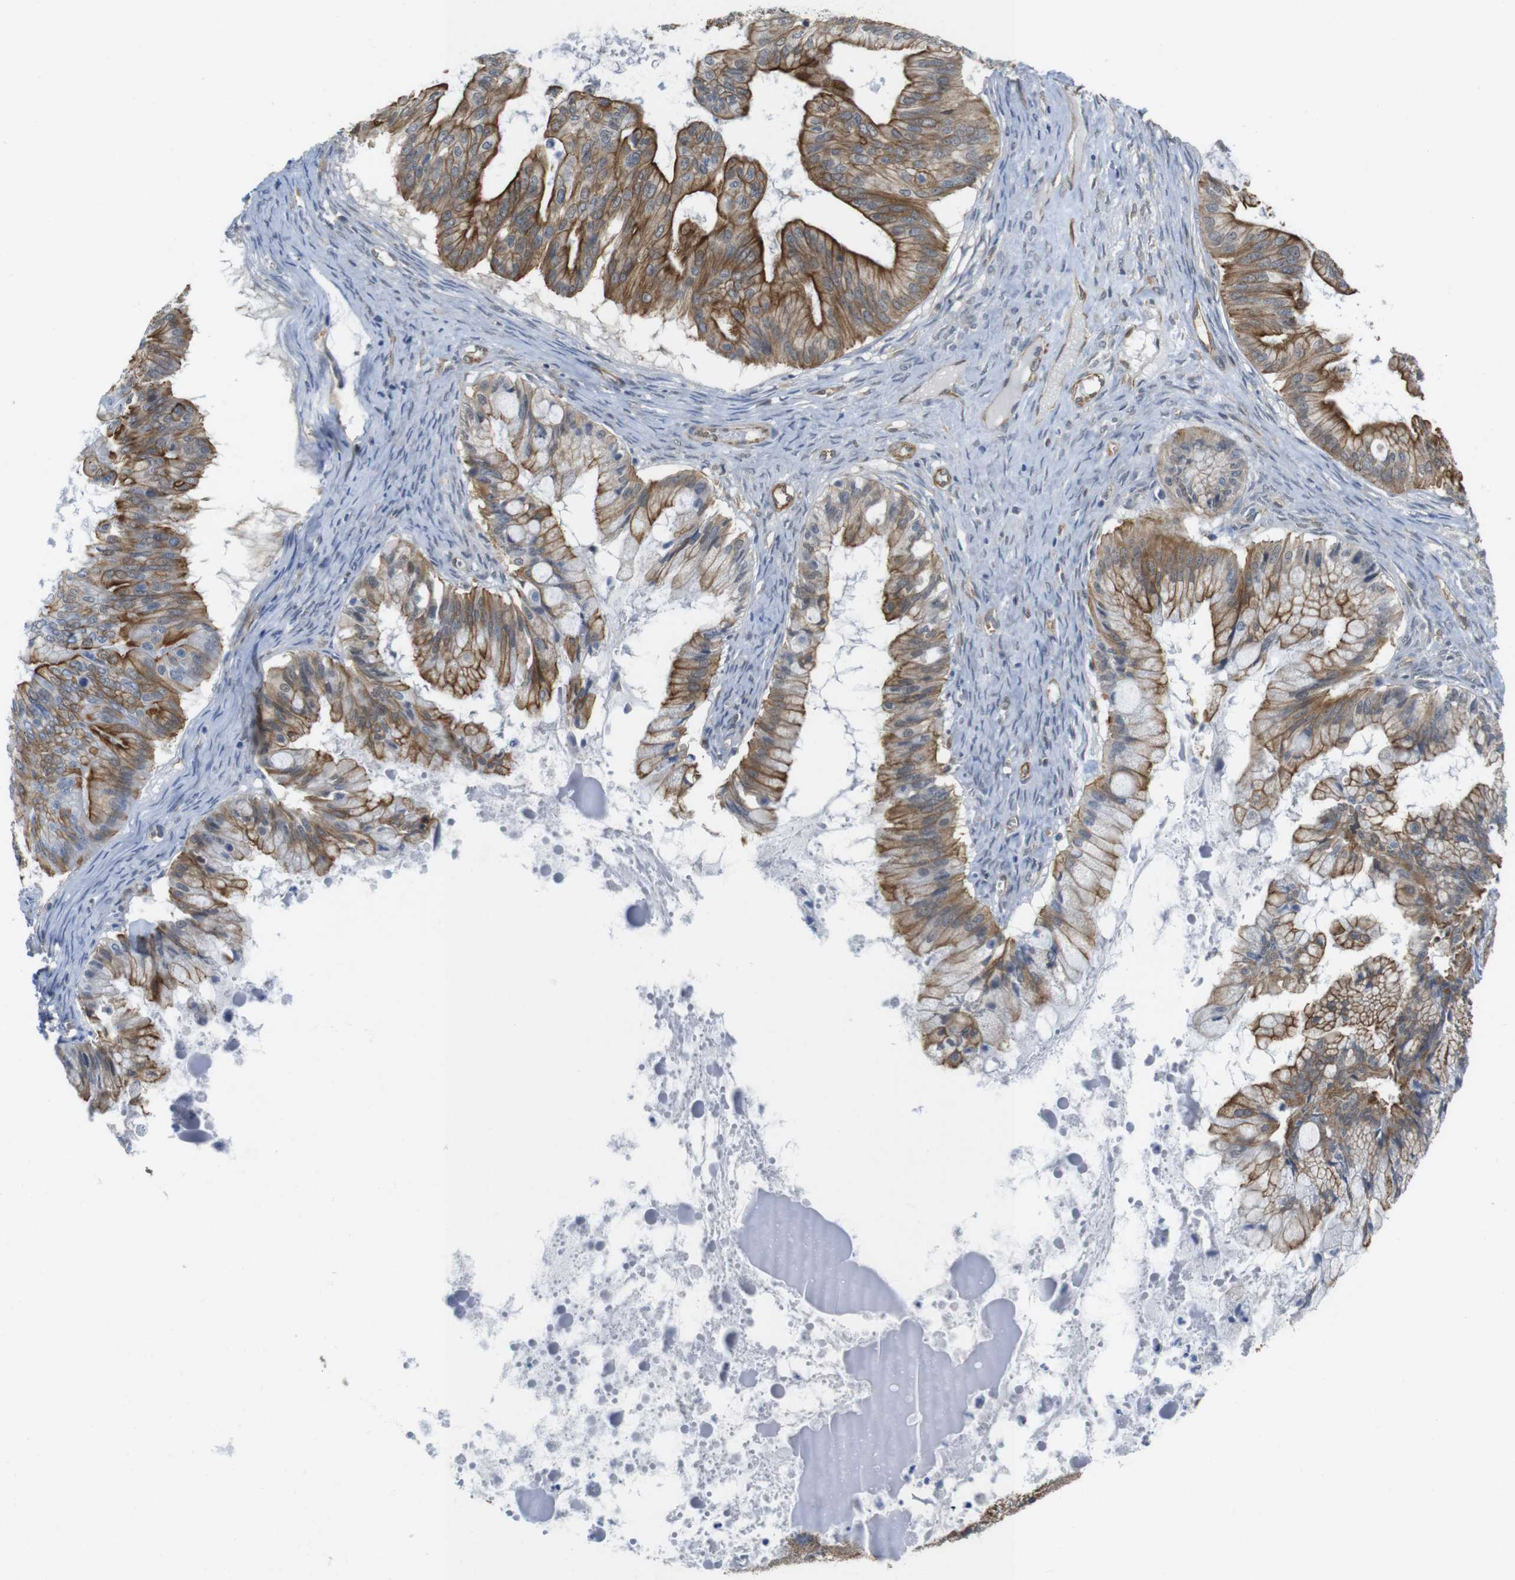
{"staining": {"intensity": "moderate", "quantity": ">75%", "location": "cytoplasmic/membranous"}, "tissue": "ovarian cancer", "cell_type": "Tumor cells", "image_type": "cancer", "snomed": [{"axis": "morphology", "description": "Cystadenocarcinoma, mucinous, NOS"}, {"axis": "topography", "description": "Ovary"}], "caption": "Mucinous cystadenocarcinoma (ovarian) tissue displays moderate cytoplasmic/membranous staining in approximately >75% of tumor cells", "gene": "ZDHHC5", "patient": {"sex": "female", "age": 57}}